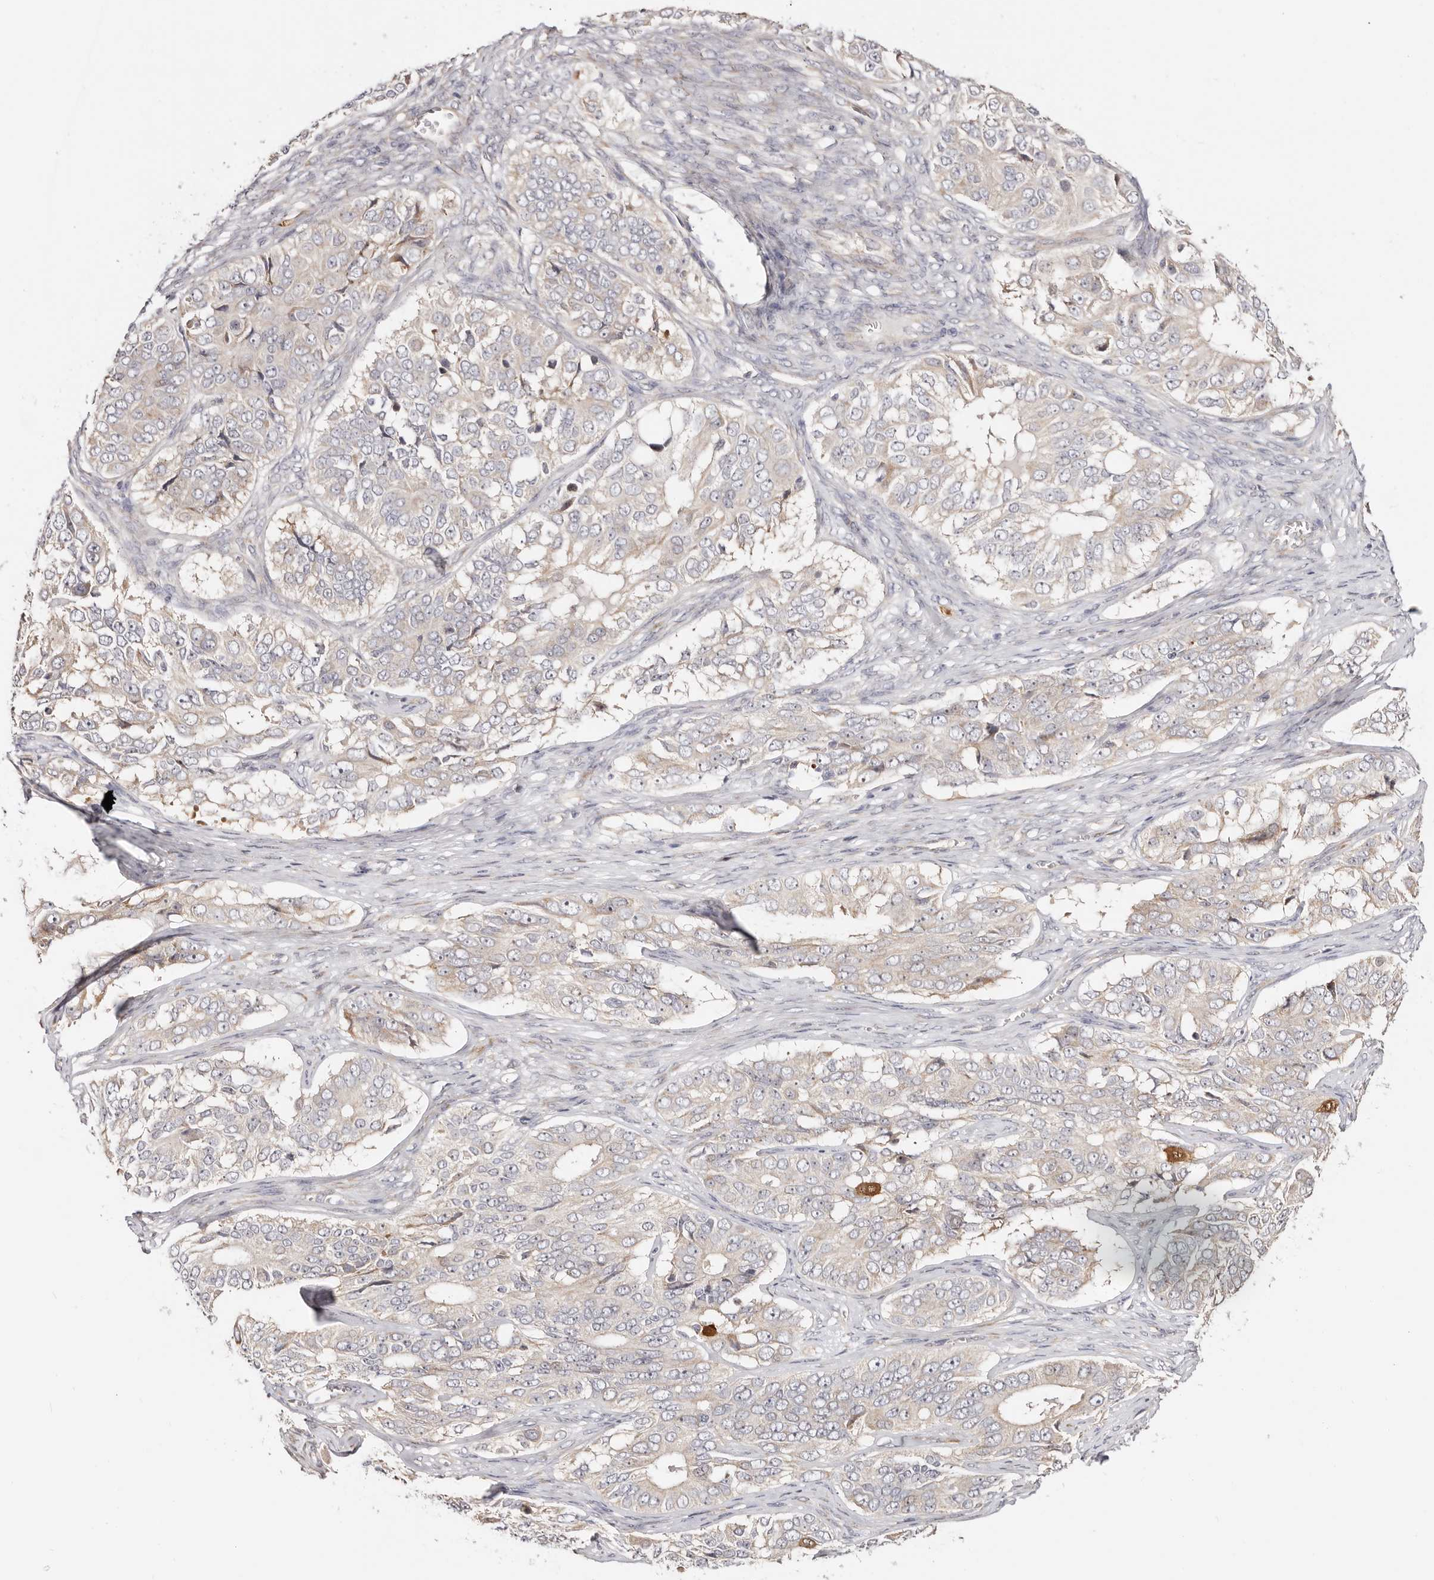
{"staining": {"intensity": "weak", "quantity": "<25%", "location": "cytoplasmic/membranous"}, "tissue": "ovarian cancer", "cell_type": "Tumor cells", "image_type": "cancer", "snomed": [{"axis": "morphology", "description": "Carcinoma, endometroid"}, {"axis": "topography", "description": "Ovary"}], "caption": "Endometroid carcinoma (ovarian) was stained to show a protein in brown. There is no significant expression in tumor cells.", "gene": "BCL2L15", "patient": {"sex": "female", "age": 51}}